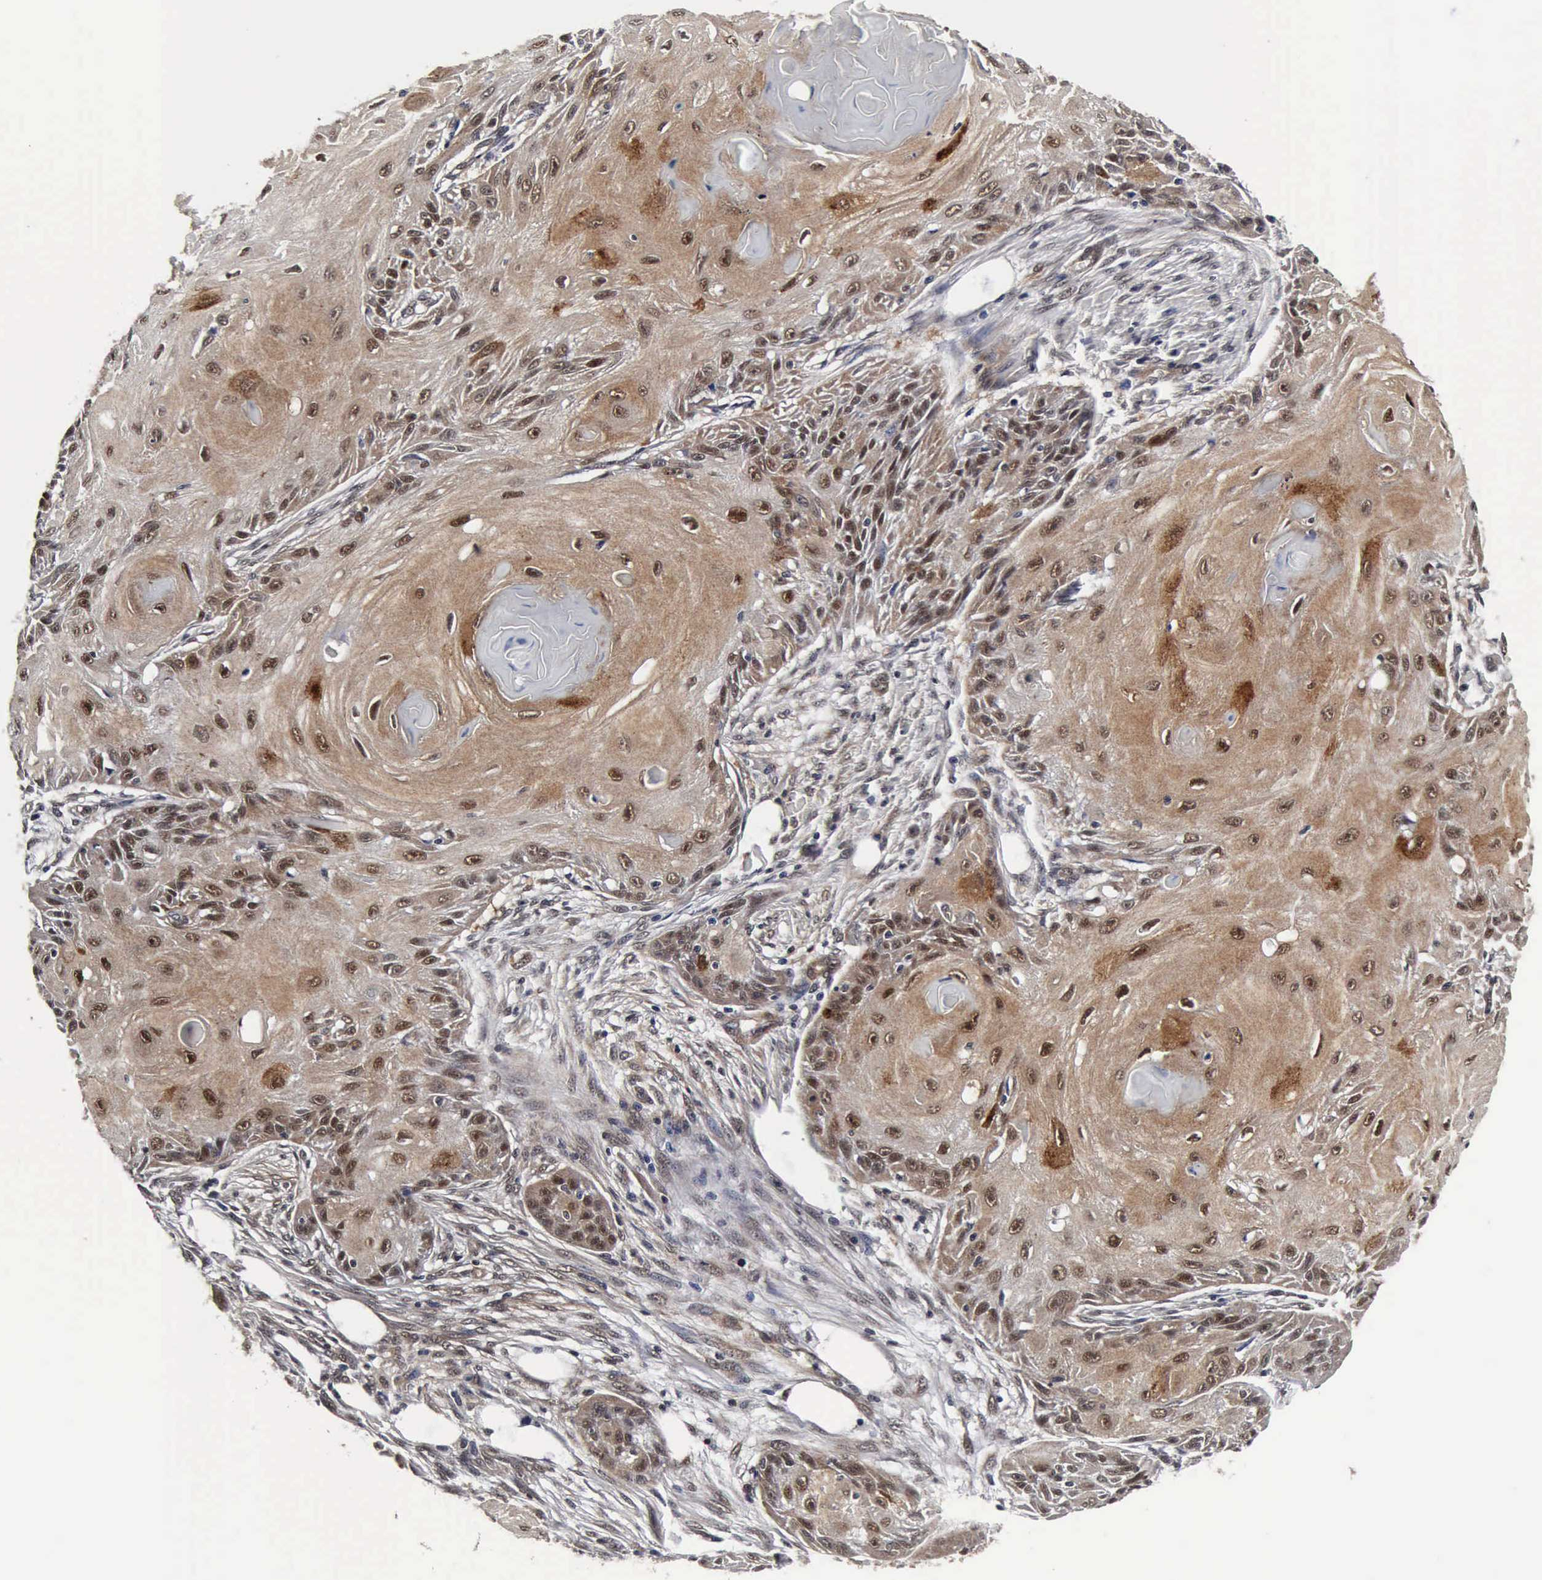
{"staining": {"intensity": "moderate", "quantity": "25%-75%", "location": "cytoplasmic/membranous,nuclear"}, "tissue": "skin cancer", "cell_type": "Tumor cells", "image_type": "cancer", "snomed": [{"axis": "morphology", "description": "Squamous cell carcinoma, NOS"}, {"axis": "topography", "description": "Skin"}], "caption": "Immunohistochemical staining of human skin squamous cell carcinoma demonstrates medium levels of moderate cytoplasmic/membranous and nuclear staining in approximately 25%-75% of tumor cells.", "gene": "UBC", "patient": {"sex": "female", "age": 88}}